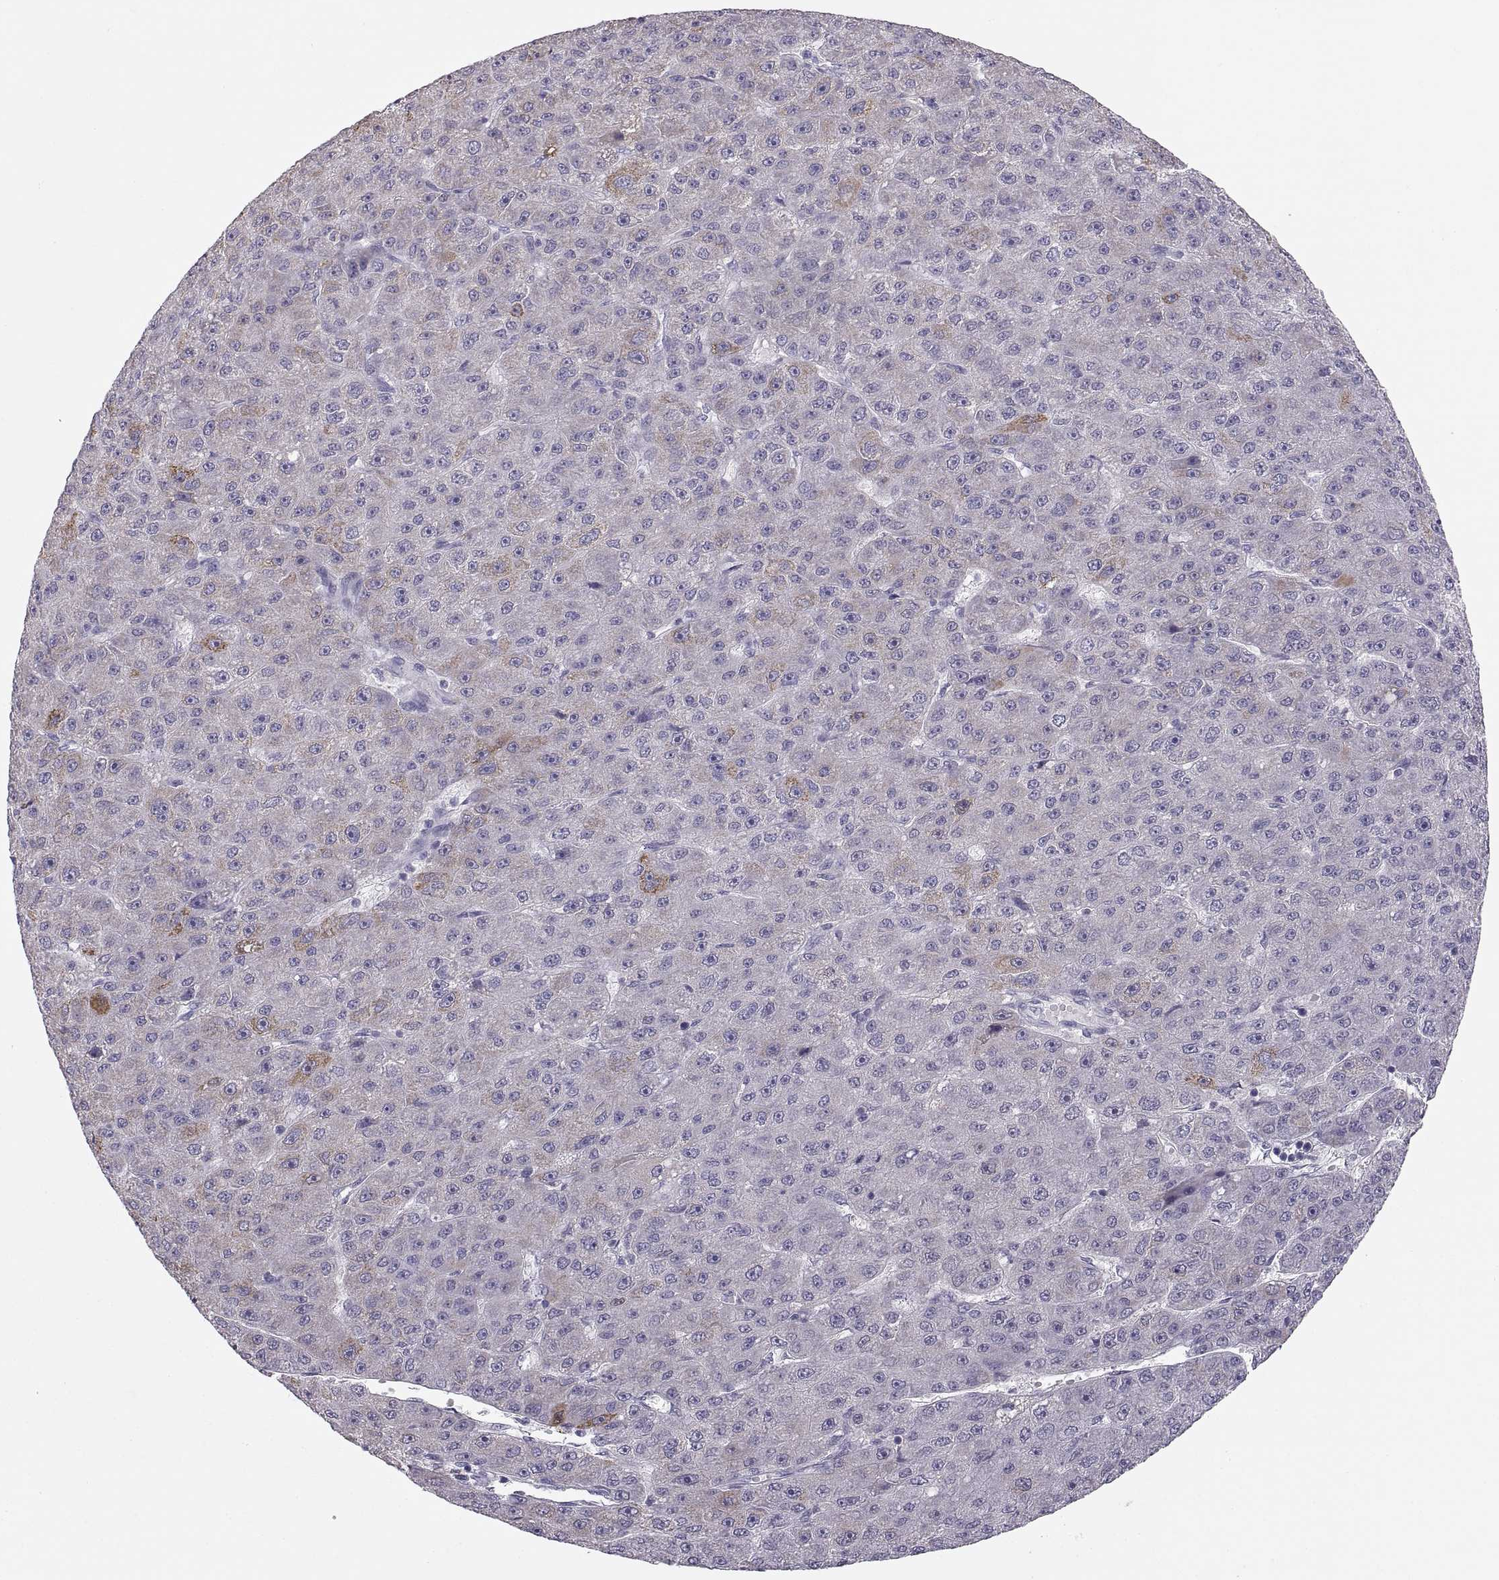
{"staining": {"intensity": "moderate", "quantity": "<25%", "location": "cytoplasmic/membranous"}, "tissue": "liver cancer", "cell_type": "Tumor cells", "image_type": "cancer", "snomed": [{"axis": "morphology", "description": "Carcinoma, Hepatocellular, NOS"}, {"axis": "topography", "description": "Liver"}], "caption": "Hepatocellular carcinoma (liver) tissue exhibits moderate cytoplasmic/membranous staining in approximately <25% of tumor cells, visualized by immunohistochemistry. Nuclei are stained in blue.", "gene": "COL9A3", "patient": {"sex": "male", "age": 67}}